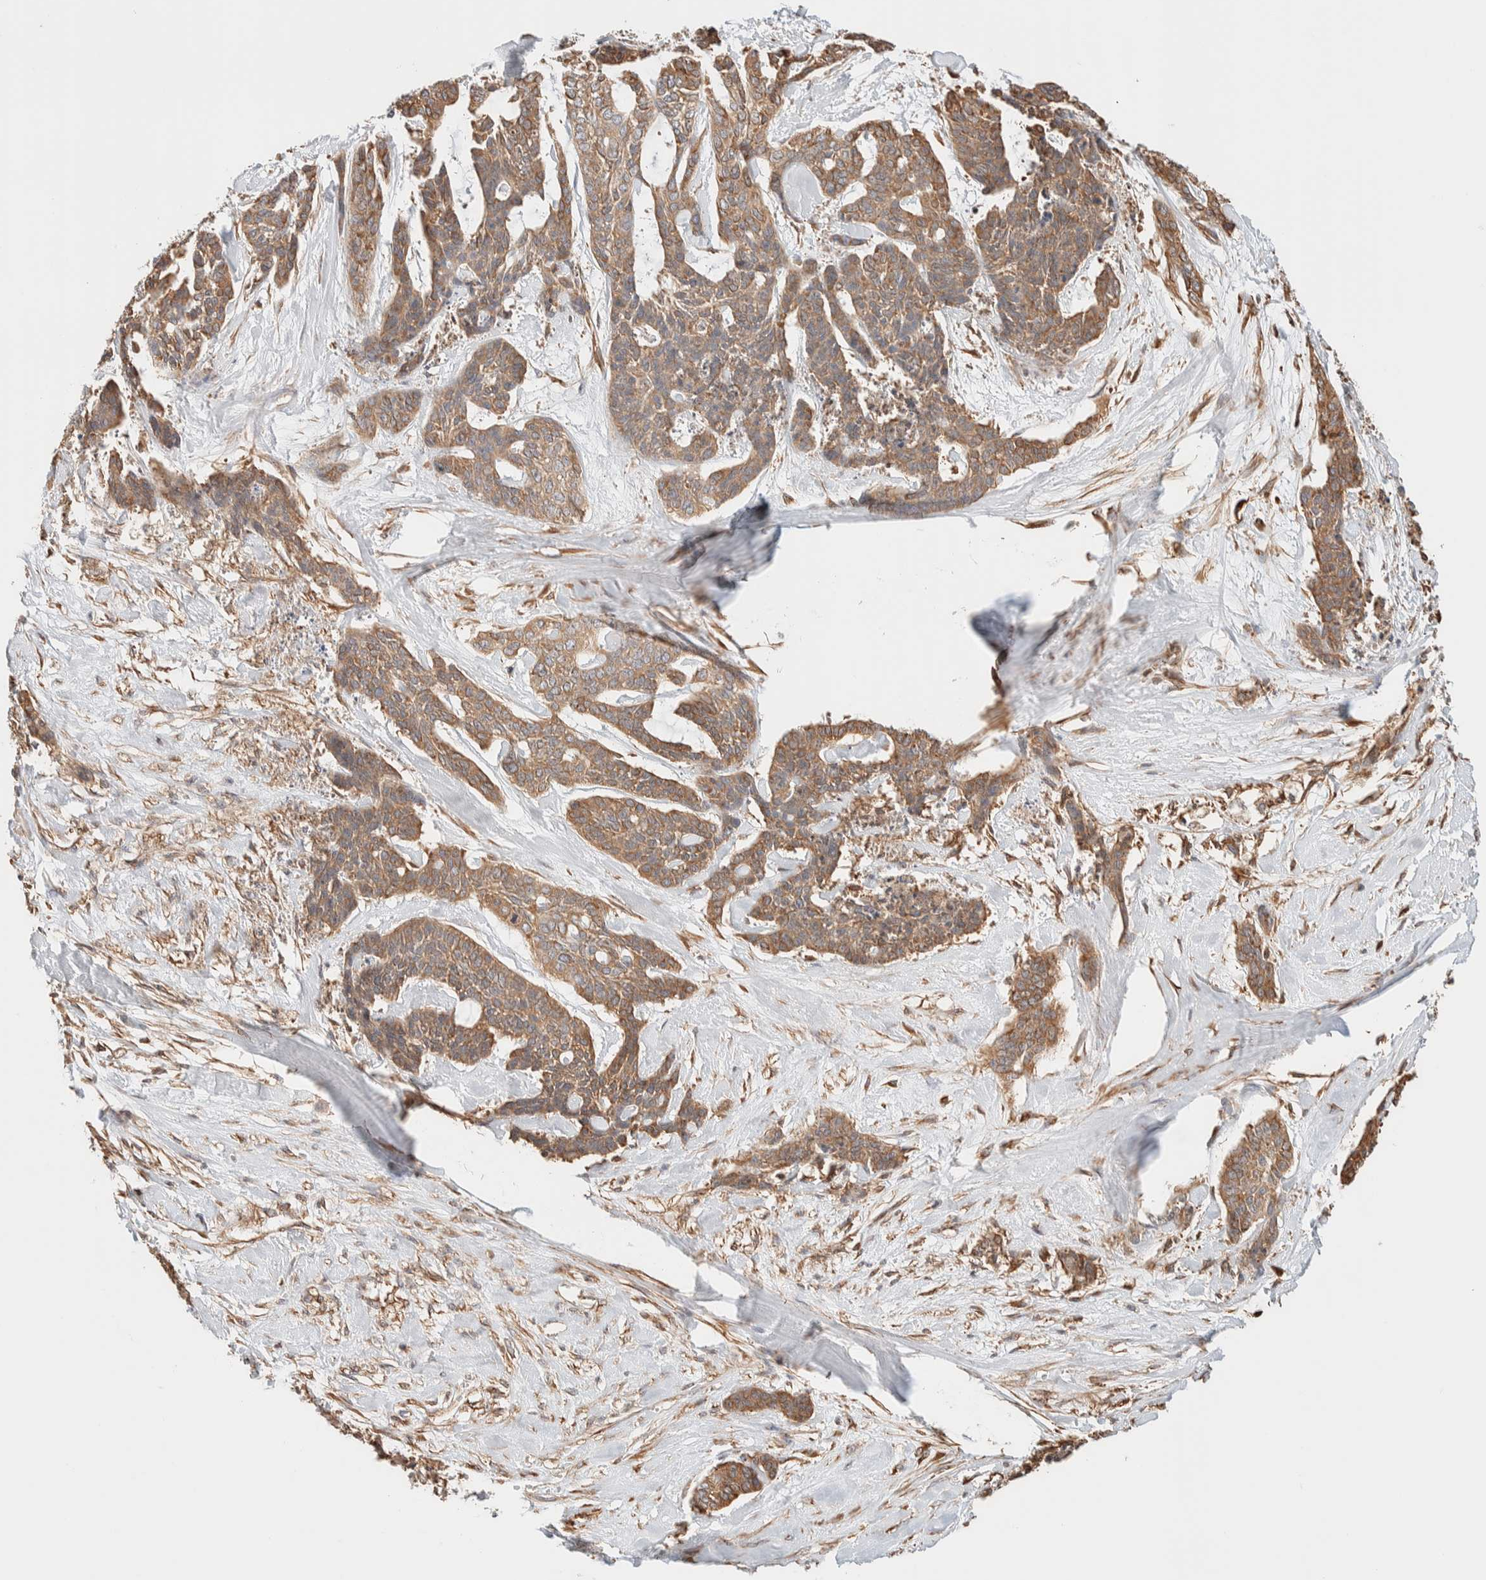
{"staining": {"intensity": "moderate", "quantity": ">75%", "location": "cytoplasmic/membranous"}, "tissue": "skin cancer", "cell_type": "Tumor cells", "image_type": "cancer", "snomed": [{"axis": "morphology", "description": "Basal cell carcinoma"}, {"axis": "topography", "description": "Skin"}], "caption": "Skin cancer stained for a protein shows moderate cytoplasmic/membranous positivity in tumor cells. Nuclei are stained in blue.", "gene": "INTS1", "patient": {"sex": "female", "age": 64}}